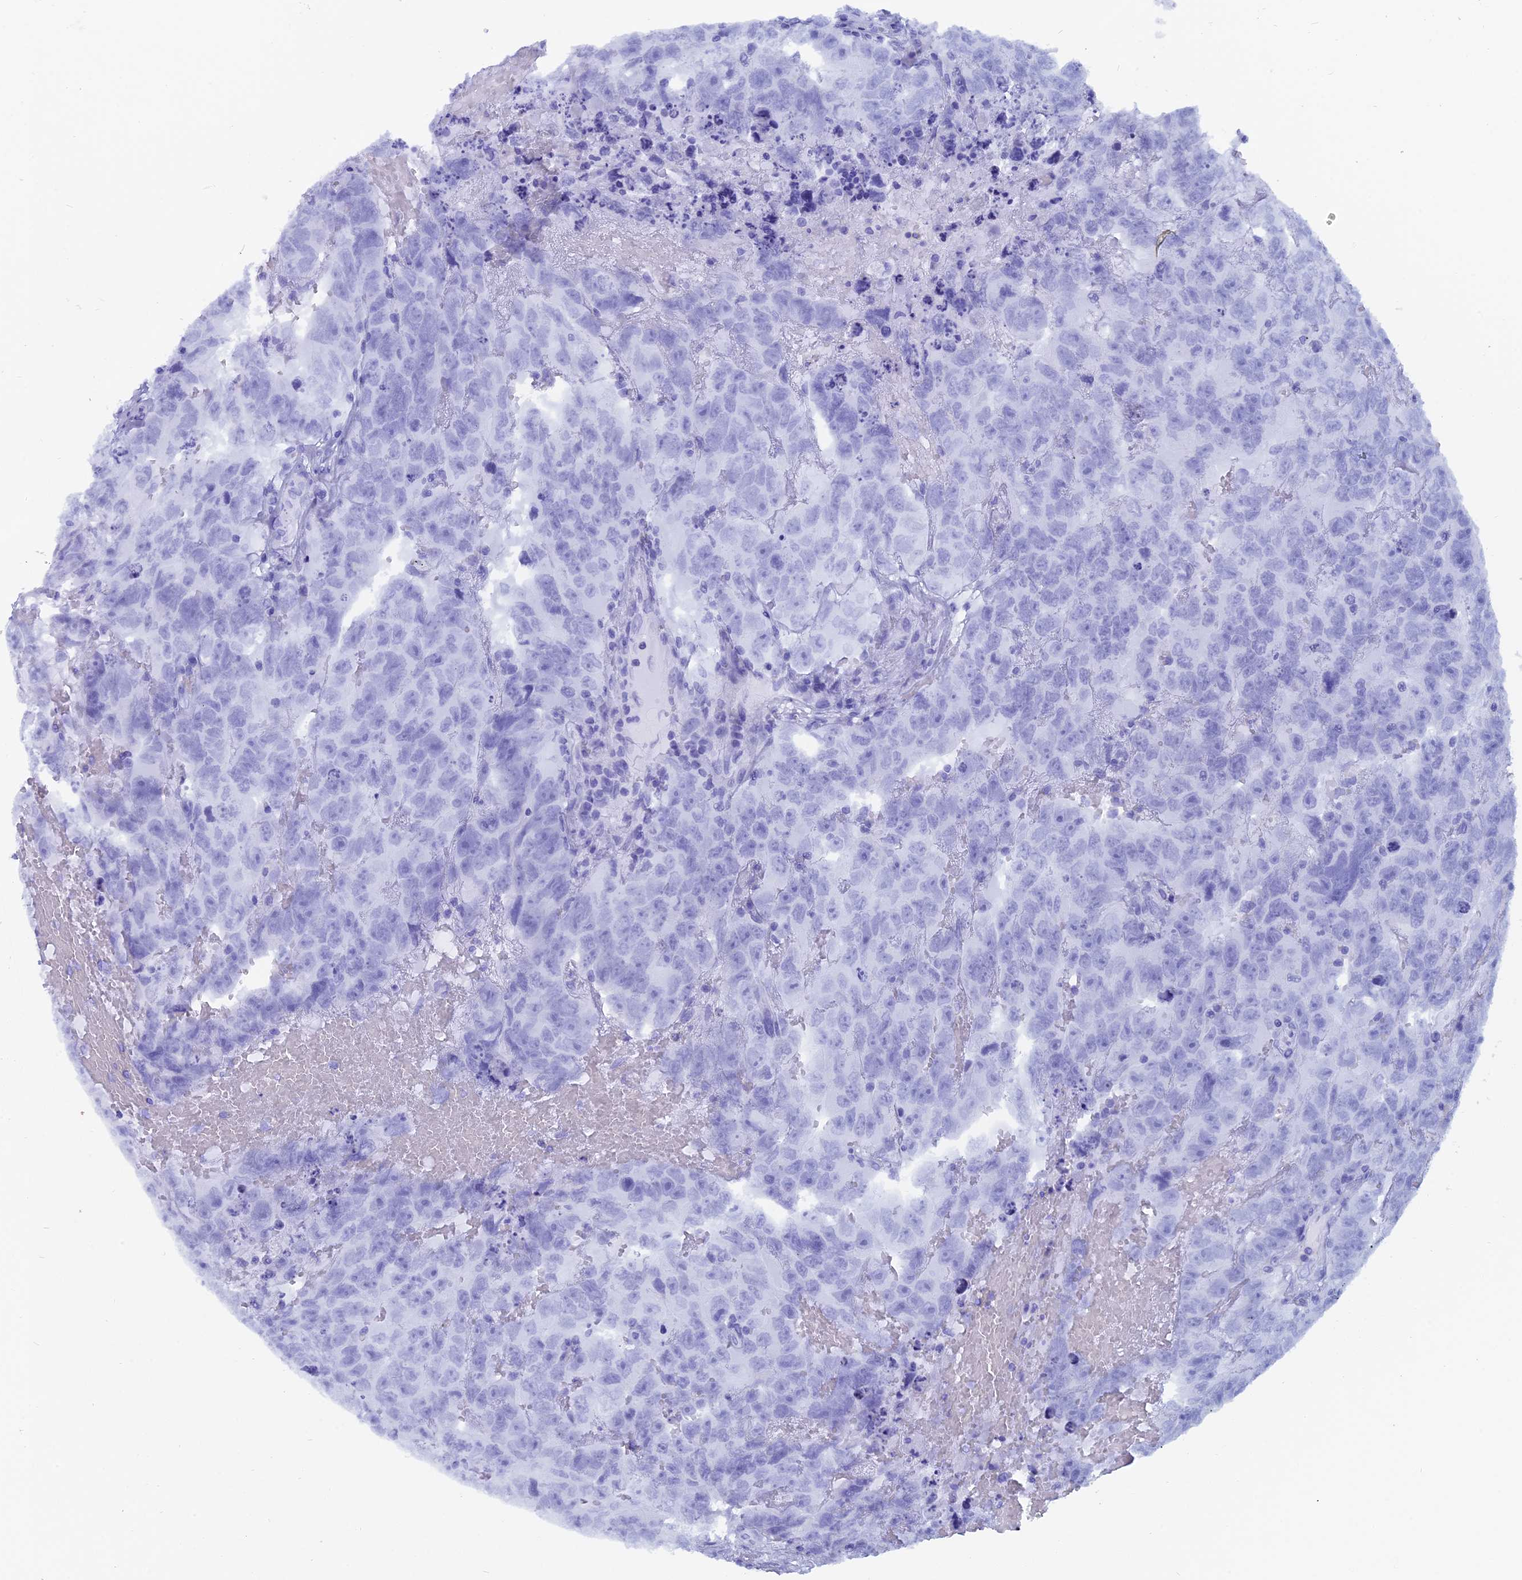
{"staining": {"intensity": "negative", "quantity": "none", "location": "none"}, "tissue": "testis cancer", "cell_type": "Tumor cells", "image_type": "cancer", "snomed": [{"axis": "morphology", "description": "Carcinoma, Embryonal, NOS"}, {"axis": "topography", "description": "Testis"}], "caption": "Immunohistochemistry of testis cancer shows no staining in tumor cells. (Immunohistochemistry, brightfield microscopy, high magnification).", "gene": "CAPS", "patient": {"sex": "male", "age": 45}}